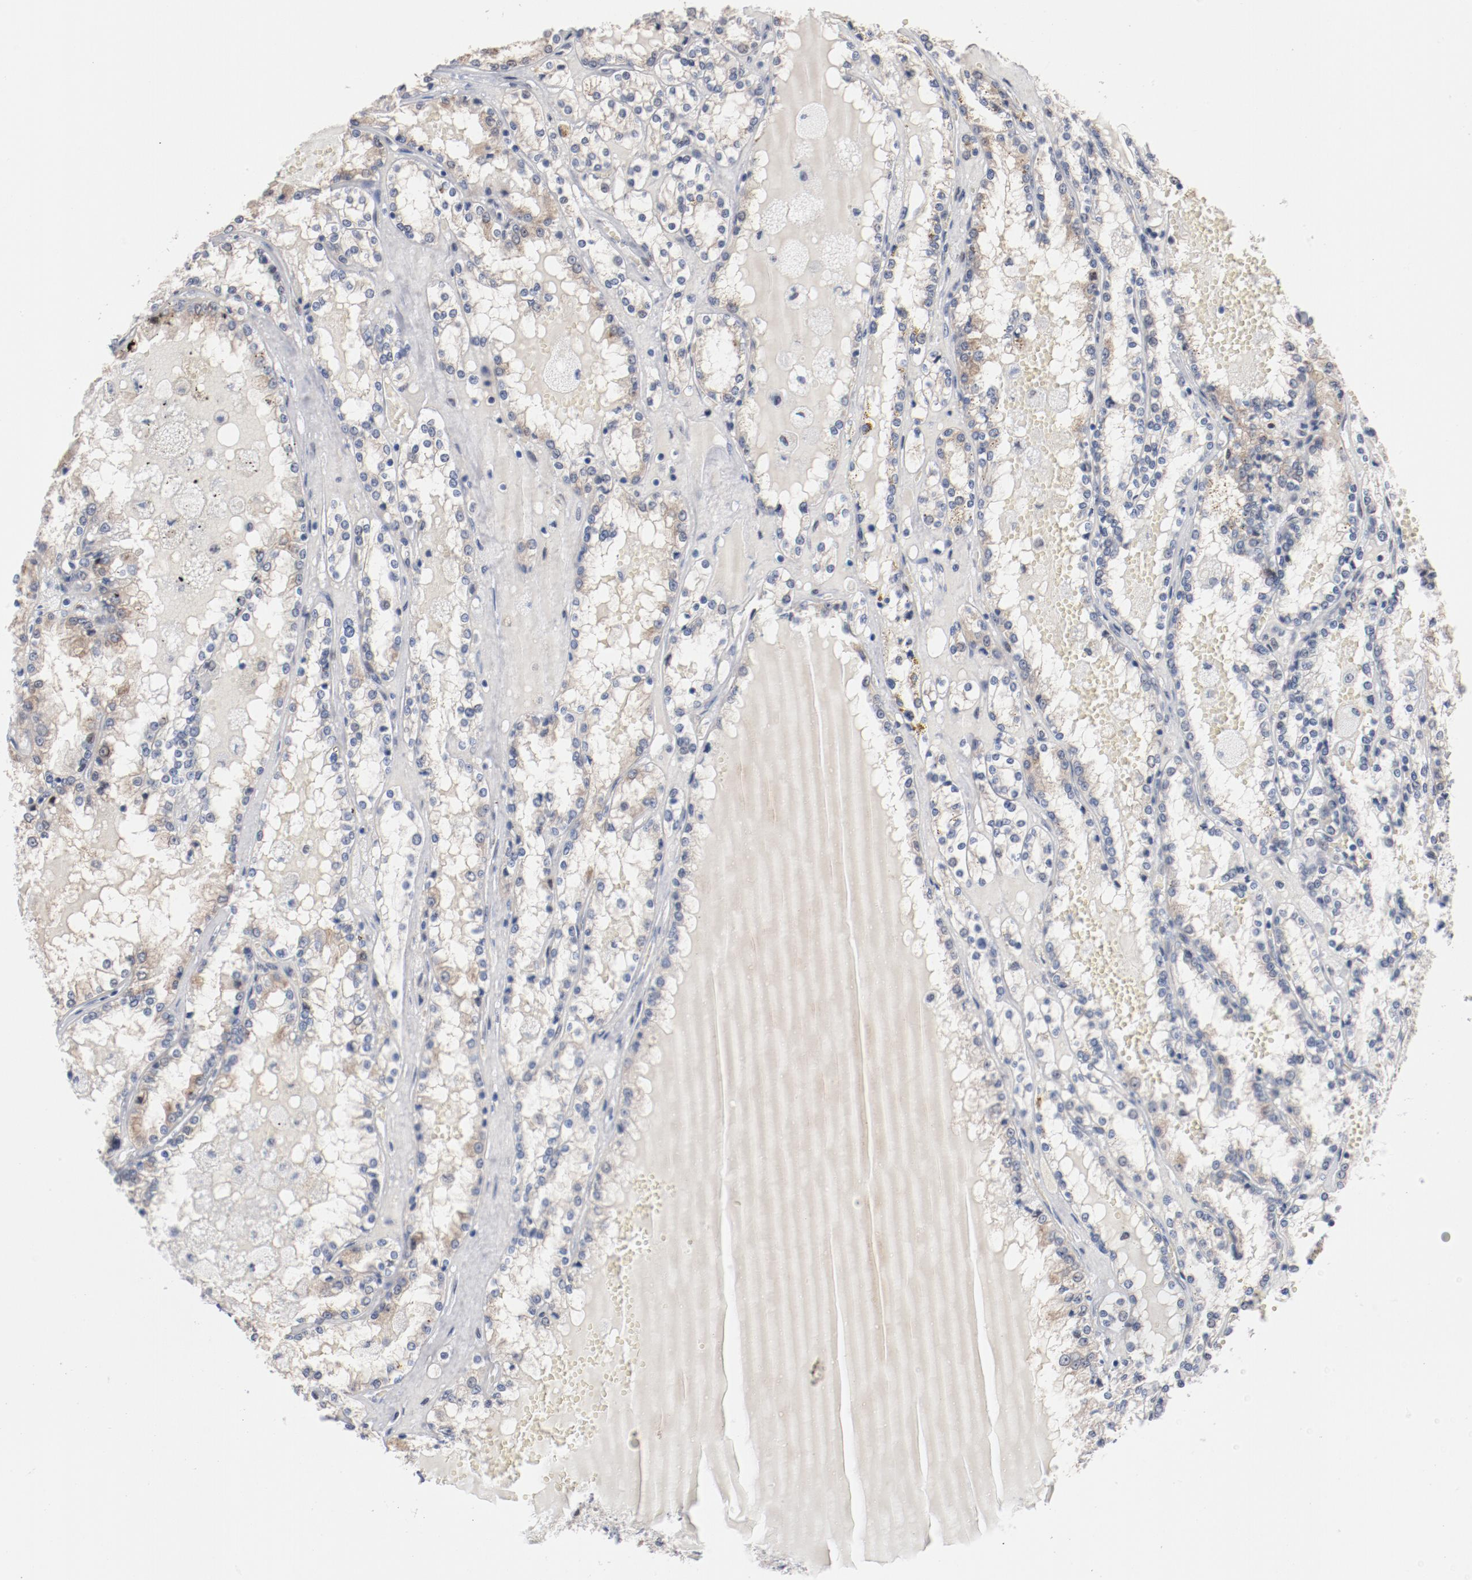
{"staining": {"intensity": "negative", "quantity": "none", "location": "none"}, "tissue": "renal cancer", "cell_type": "Tumor cells", "image_type": "cancer", "snomed": [{"axis": "morphology", "description": "Adenocarcinoma, NOS"}, {"axis": "topography", "description": "Kidney"}], "caption": "This is an IHC photomicrograph of human renal cancer. There is no staining in tumor cells.", "gene": "ZEB2", "patient": {"sex": "female", "age": 56}}